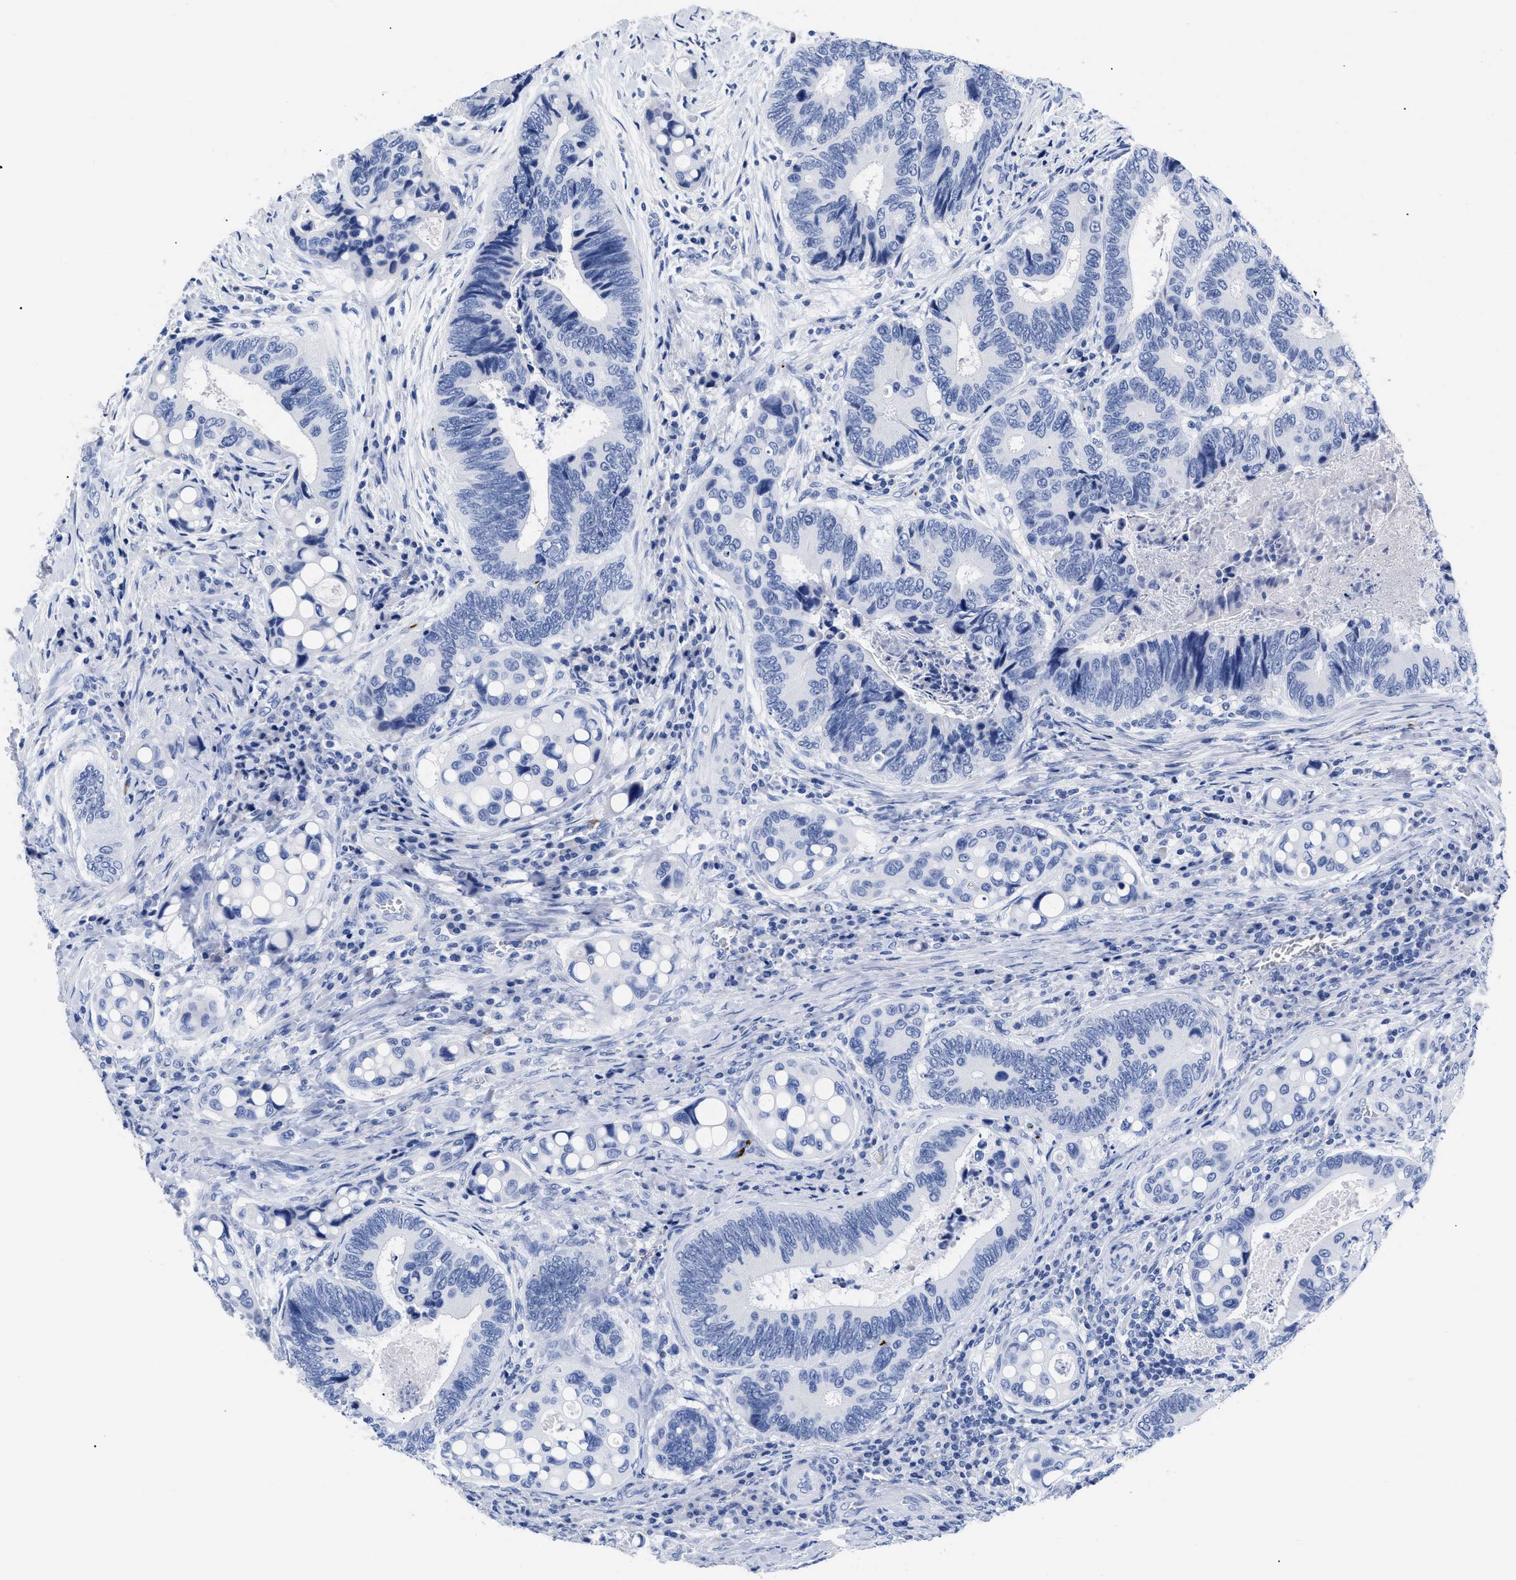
{"staining": {"intensity": "negative", "quantity": "none", "location": "none"}, "tissue": "colorectal cancer", "cell_type": "Tumor cells", "image_type": "cancer", "snomed": [{"axis": "morphology", "description": "Inflammation, NOS"}, {"axis": "morphology", "description": "Adenocarcinoma, NOS"}, {"axis": "topography", "description": "Colon"}], "caption": "The image displays no staining of tumor cells in colorectal cancer.", "gene": "TREML1", "patient": {"sex": "male", "age": 72}}